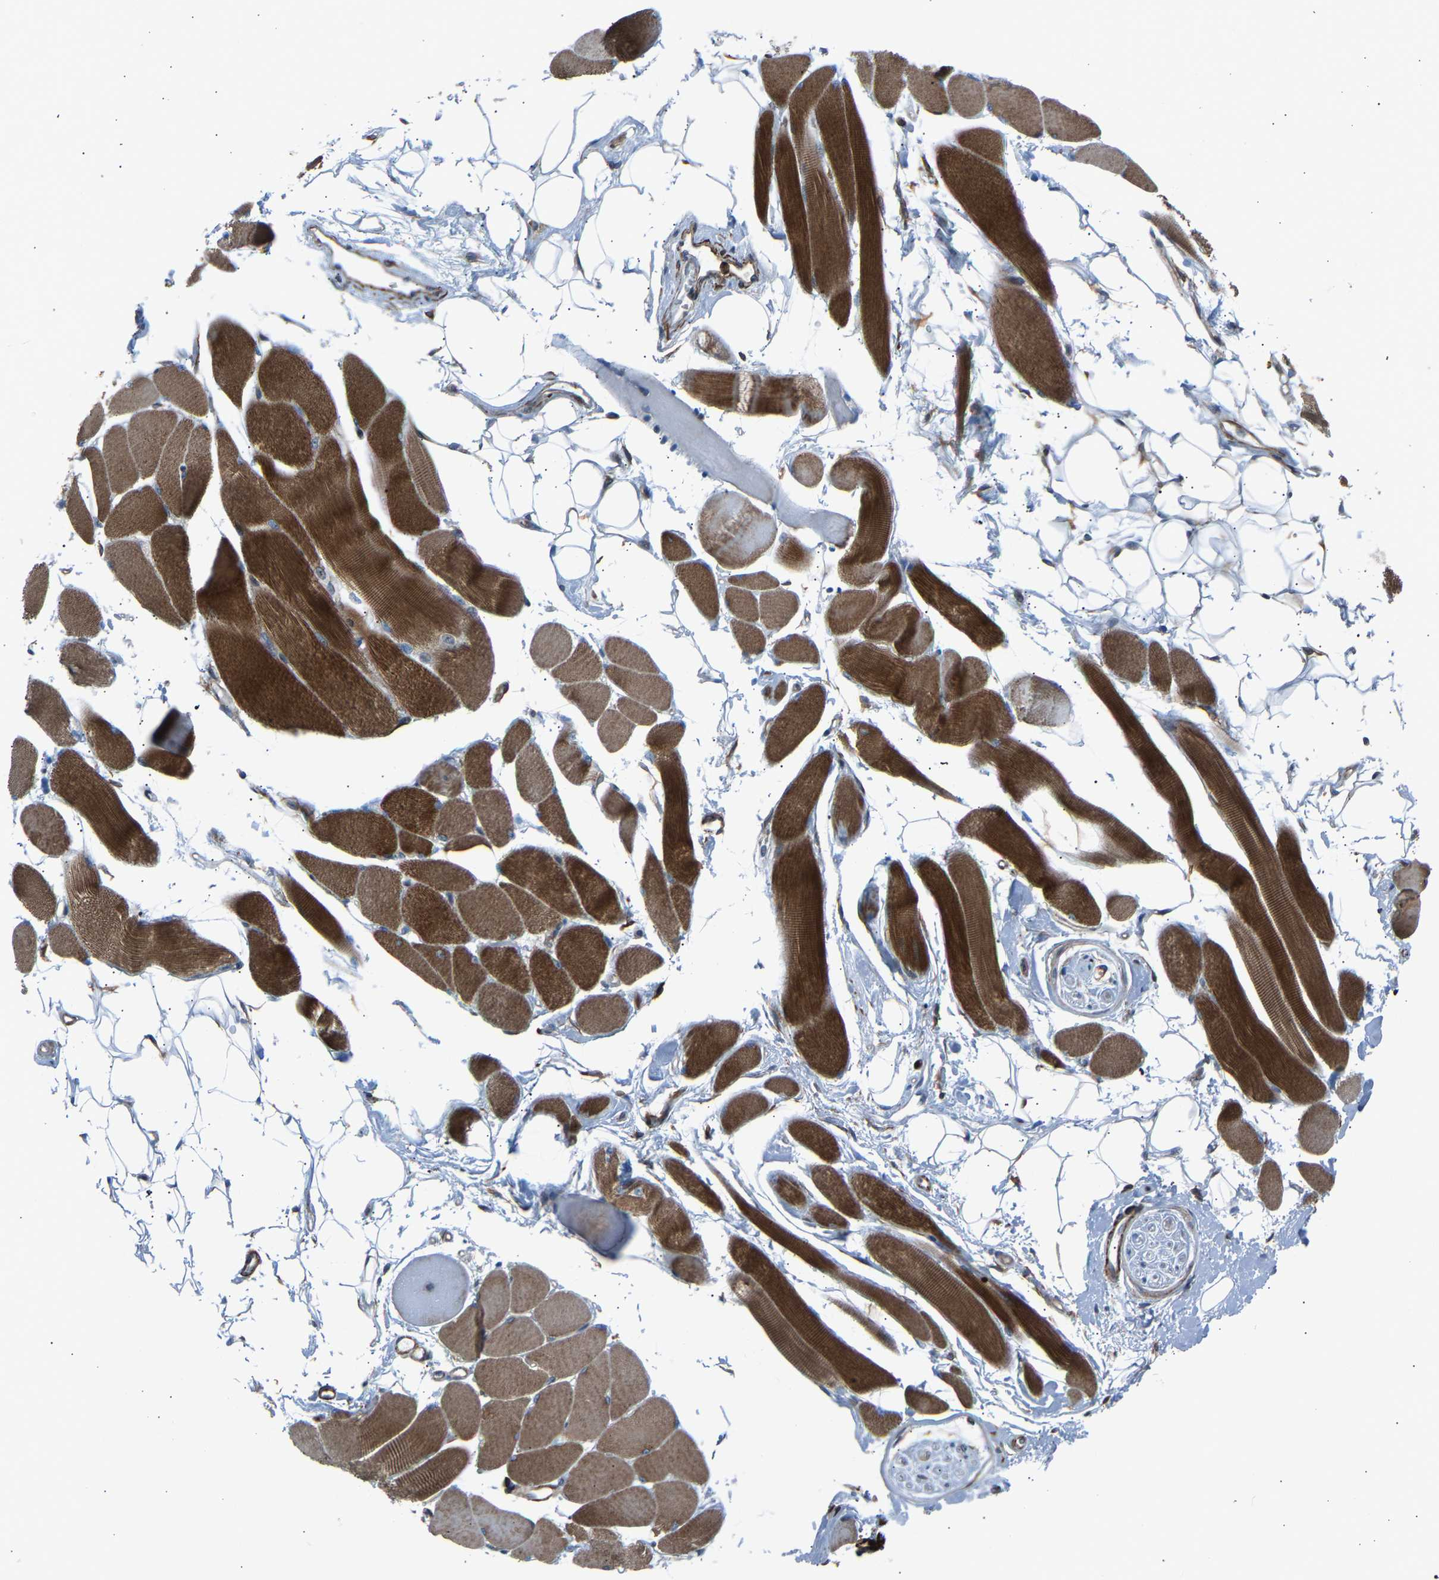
{"staining": {"intensity": "strong", "quantity": ">75%", "location": "cytoplasmic/membranous"}, "tissue": "skeletal muscle", "cell_type": "Myocytes", "image_type": "normal", "snomed": [{"axis": "morphology", "description": "Normal tissue, NOS"}, {"axis": "topography", "description": "Skeletal muscle"}, {"axis": "topography", "description": "Peripheral nerve tissue"}], "caption": "Immunohistochemistry (IHC) (DAB) staining of unremarkable human skeletal muscle demonstrates strong cytoplasmic/membranous protein expression in about >75% of myocytes.", "gene": "VPS41", "patient": {"sex": "female", "age": 84}}